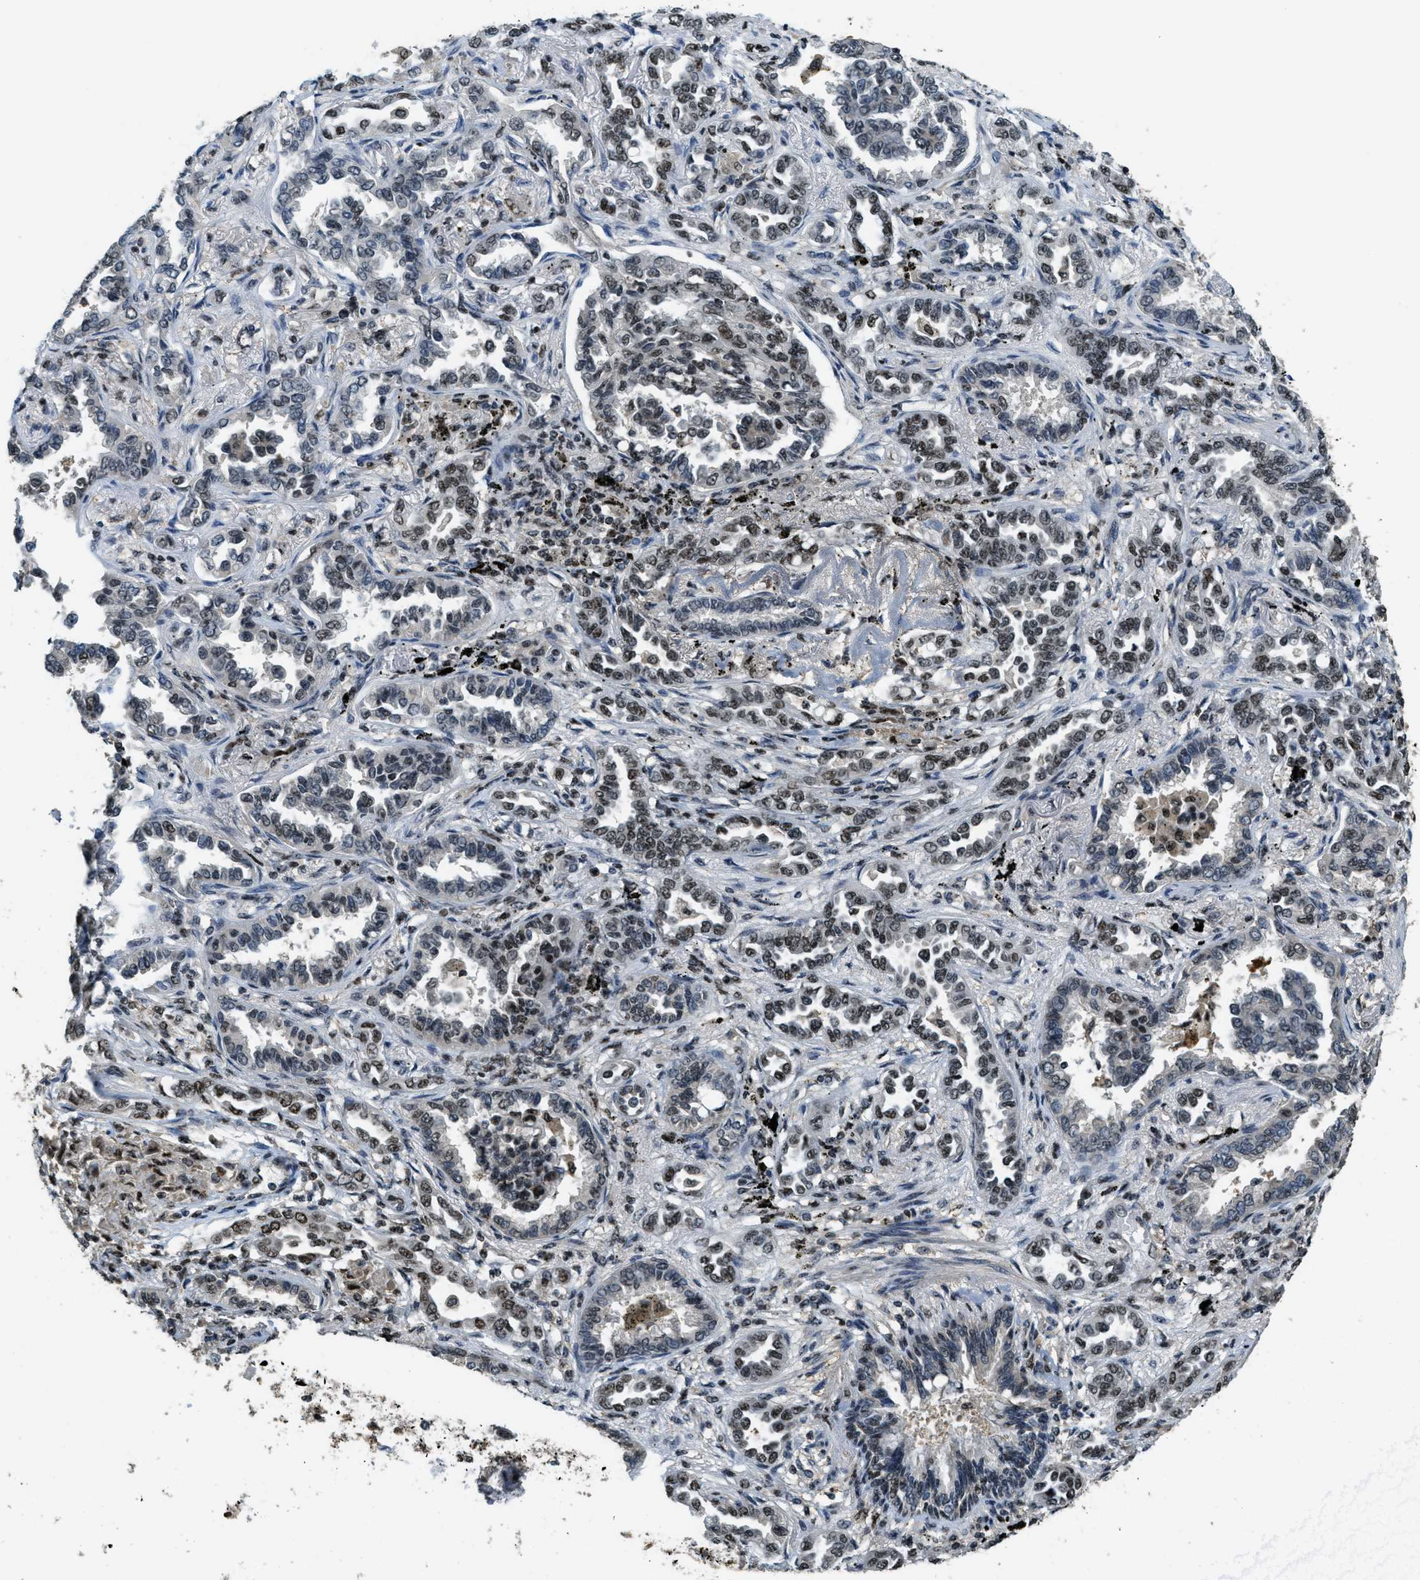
{"staining": {"intensity": "moderate", "quantity": "<25%", "location": "nuclear"}, "tissue": "lung cancer", "cell_type": "Tumor cells", "image_type": "cancer", "snomed": [{"axis": "morphology", "description": "Normal tissue, NOS"}, {"axis": "morphology", "description": "Adenocarcinoma, NOS"}, {"axis": "topography", "description": "Lung"}], "caption": "The histopathology image shows a brown stain indicating the presence of a protein in the nuclear of tumor cells in lung cancer.", "gene": "SP100", "patient": {"sex": "male", "age": 59}}